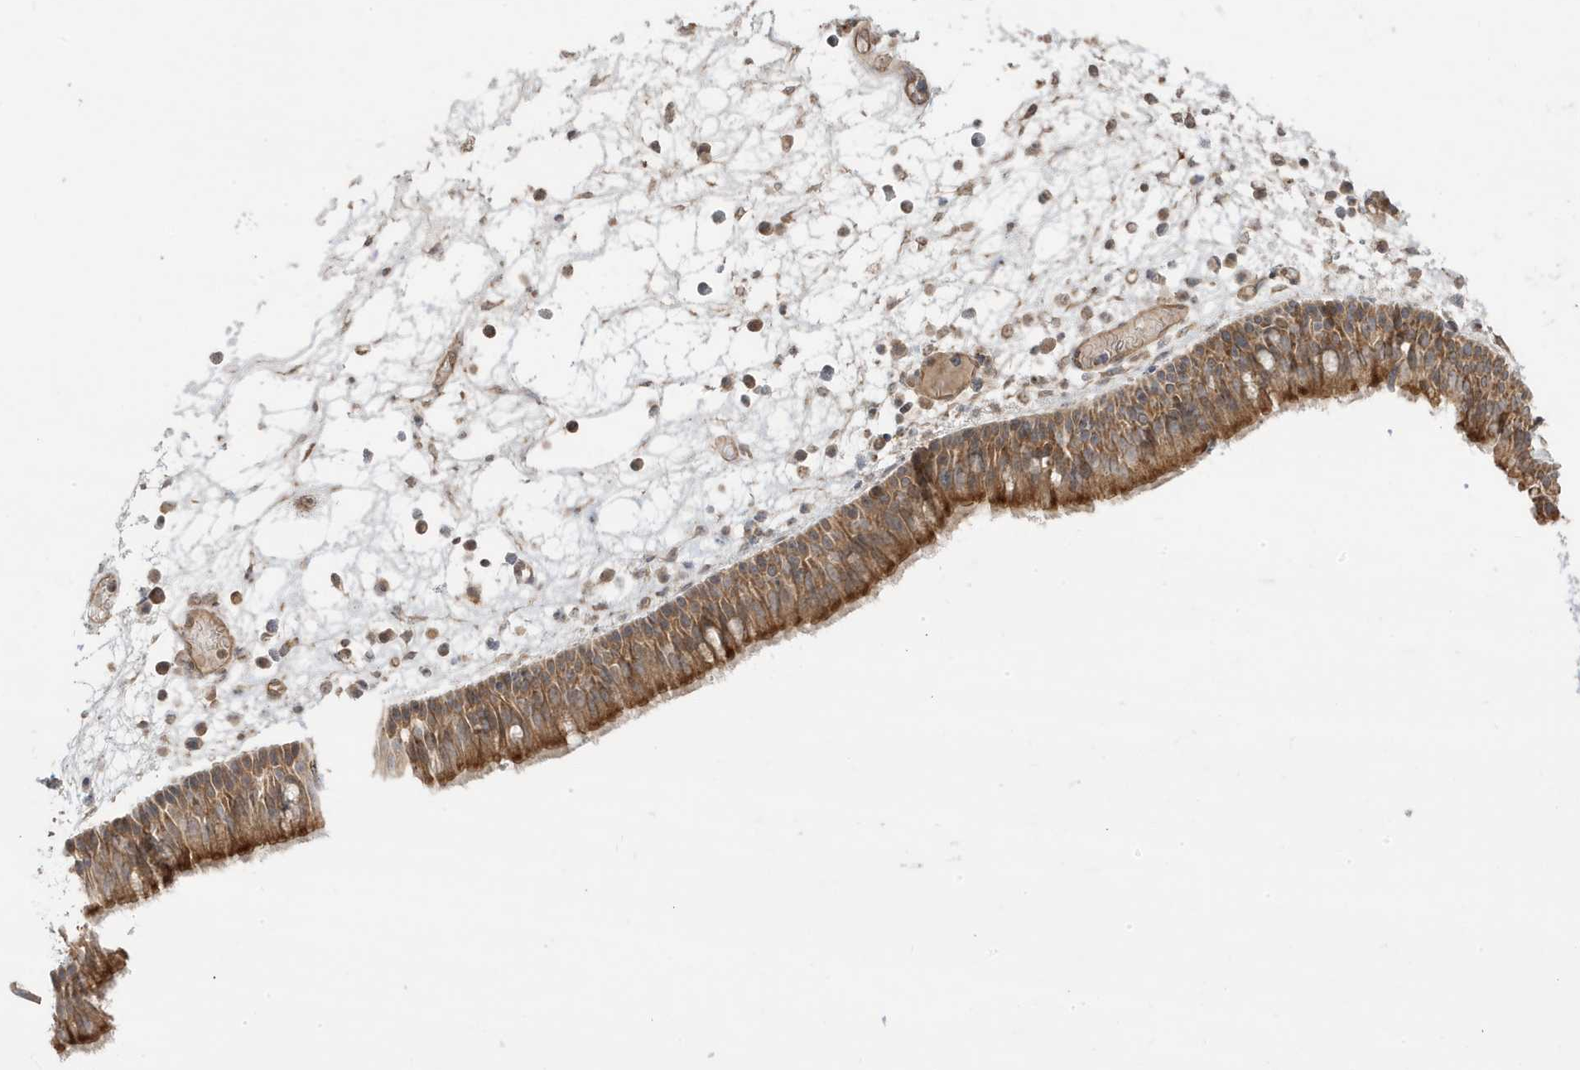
{"staining": {"intensity": "moderate", "quantity": ">75%", "location": "cytoplasmic/membranous"}, "tissue": "nasopharynx", "cell_type": "Respiratory epithelial cells", "image_type": "normal", "snomed": [{"axis": "morphology", "description": "Normal tissue, NOS"}, {"axis": "morphology", "description": "Inflammation, NOS"}, {"axis": "morphology", "description": "Malignant melanoma, Metastatic site"}, {"axis": "topography", "description": "Nasopharynx"}], "caption": "A histopathology image showing moderate cytoplasmic/membranous staining in about >75% of respiratory epithelial cells in unremarkable nasopharynx, as visualized by brown immunohistochemical staining.", "gene": "DNAJC12", "patient": {"sex": "male", "age": 70}}